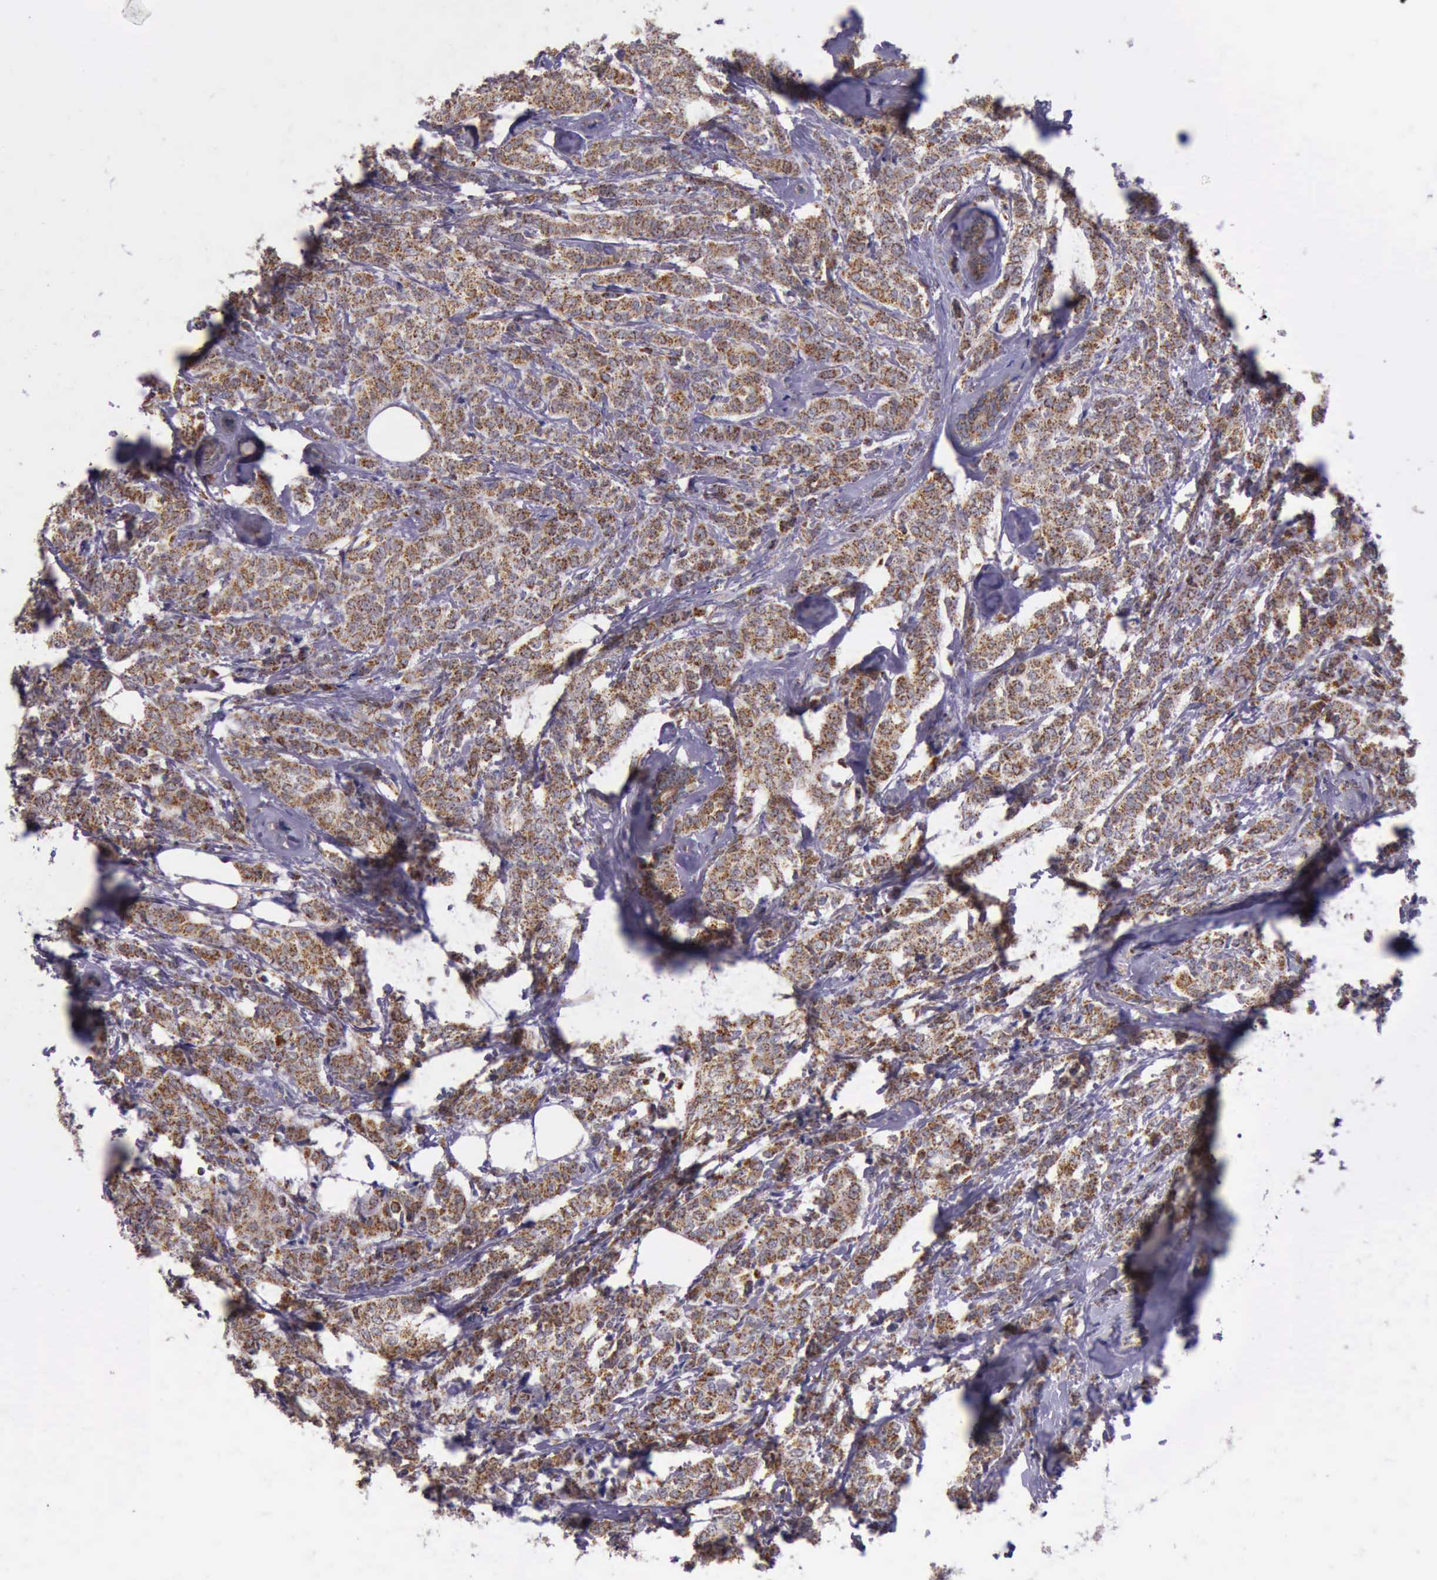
{"staining": {"intensity": "strong", "quantity": ">75%", "location": "cytoplasmic/membranous"}, "tissue": "breast cancer", "cell_type": "Tumor cells", "image_type": "cancer", "snomed": [{"axis": "morphology", "description": "Lobular carcinoma"}, {"axis": "topography", "description": "Breast"}], "caption": "IHC image of human breast cancer stained for a protein (brown), which demonstrates high levels of strong cytoplasmic/membranous expression in about >75% of tumor cells.", "gene": "TXN2", "patient": {"sex": "female", "age": 60}}